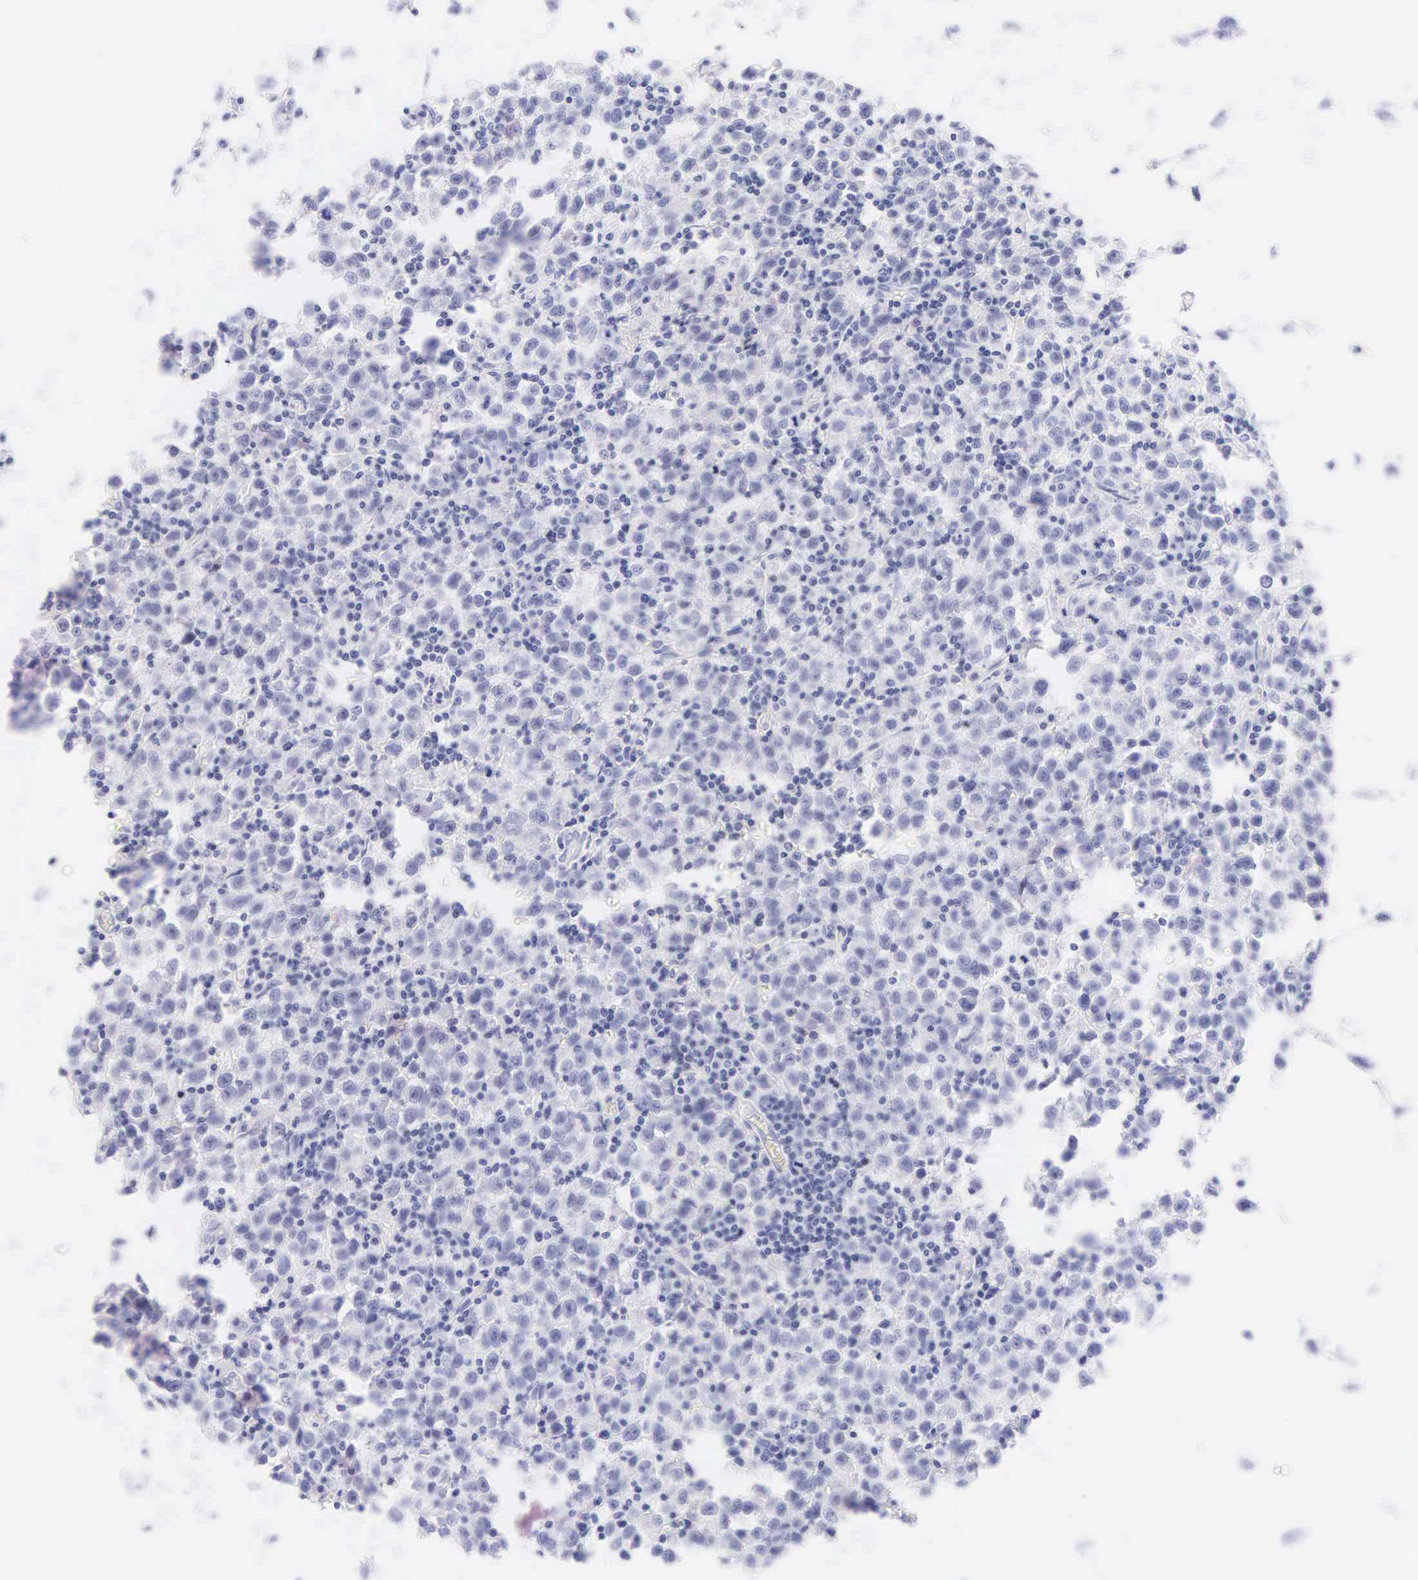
{"staining": {"intensity": "negative", "quantity": "none", "location": "none"}, "tissue": "testis cancer", "cell_type": "Tumor cells", "image_type": "cancer", "snomed": [{"axis": "morphology", "description": "Seminoma, NOS"}, {"axis": "topography", "description": "Testis"}], "caption": "The immunohistochemistry (IHC) image has no significant positivity in tumor cells of testis seminoma tissue.", "gene": "KRT20", "patient": {"sex": "male", "age": 35}}